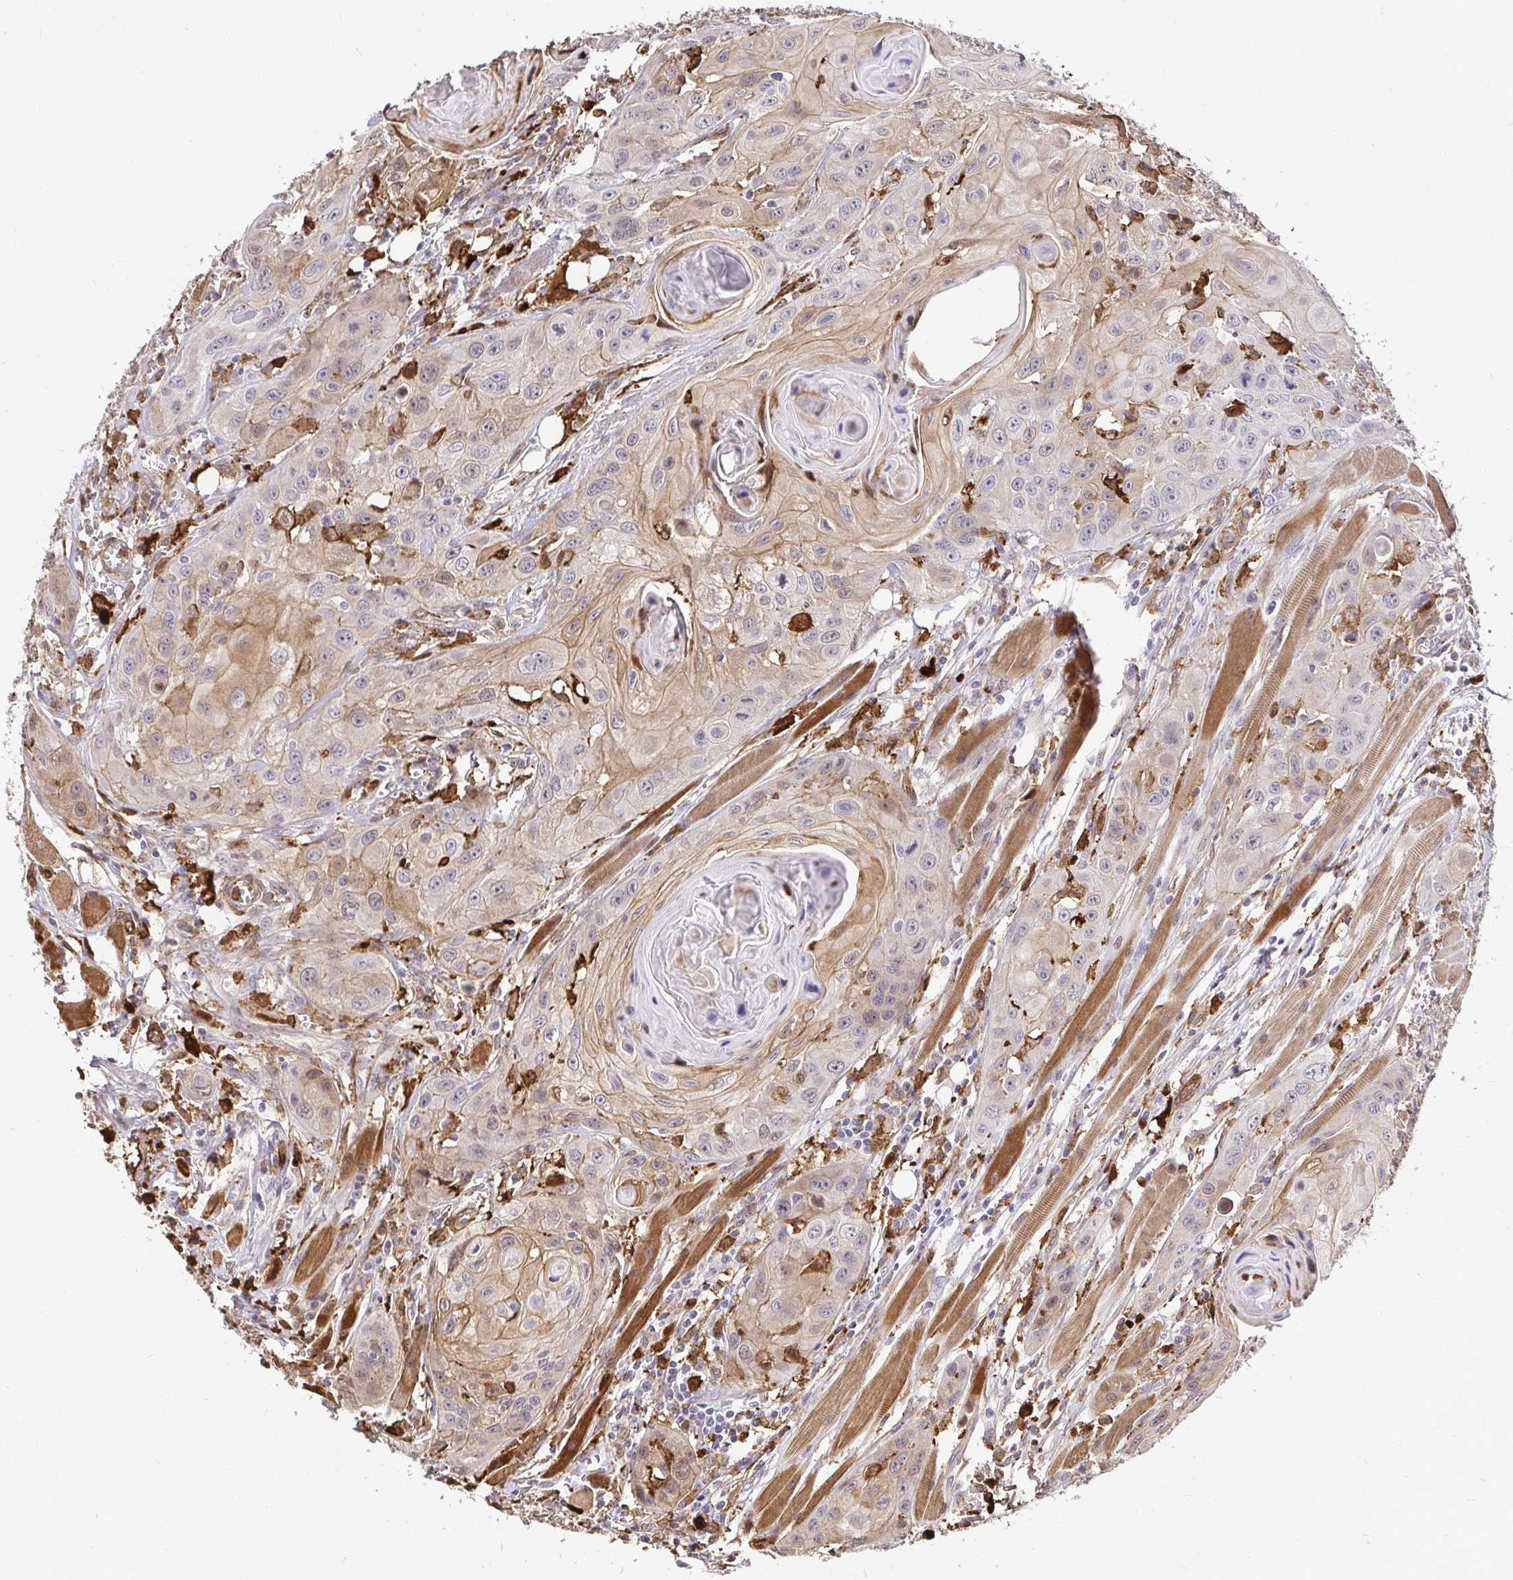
{"staining": {"intensity": "weak", "quantity": "25%-75%", "location": "cytoplasmic/membranous"}, "tissue": "head and neck cancer", "cell_type": "Tumor cells", "image_type": "cancer", "snomed": [{"axis": "morphology", "description": "Squamous cell carcinoma, NOS"}, {"axis": "topography", "description": "Oral tissue"}, {"axis": "topography", "description": "Head-Neck"}], "caption": "IHC of human head and neck cancer (squamous cell carcinoma) reveals low levels of weak cytoplasmic/membranous staining in approximately 25%-75% of tumor cells. The staining was performed using DAB (3,3'-diaminobenzidine) to visualize the protein expression in brown, while the nuclei were stained in blue with hematoxylin (Magnification: 20x).", "gene": "GSN", "patient": {"sex": "male", "age": 58}}